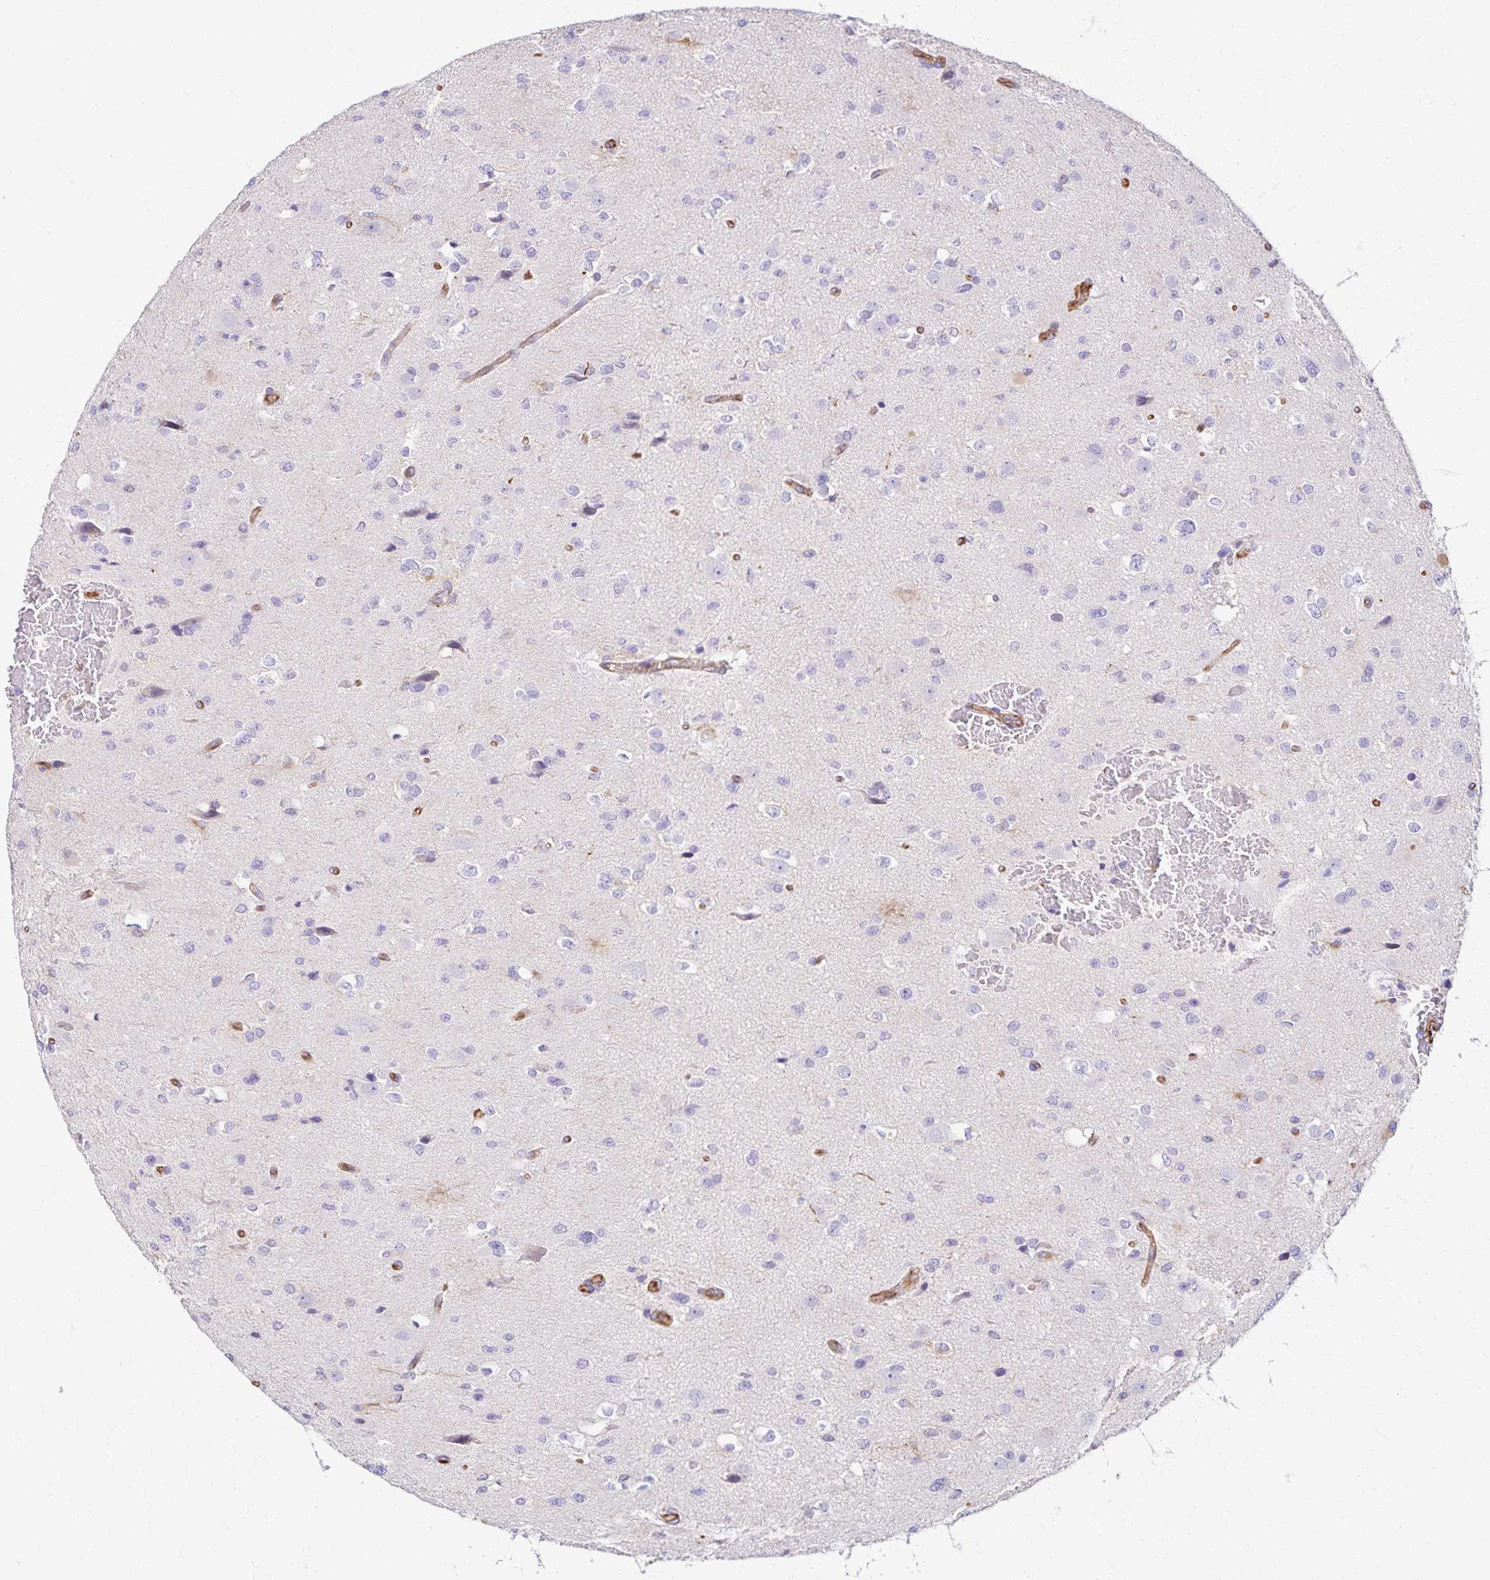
{"staining": {"intensity": "negative", "quantity": "none", "location": "none"}, "tissue": "glioma", "cell_type": "Tumor cells", "image_type": "cancer", "snomed": [{"axis": "morphology", "description": "Glioma, malignant, Low grade"}, {"axis": "topography", "description": "Brain"}], "caption": "The immunohistochemistry micrograph has no significant positivity in tumor cells of malignant glioma (low-grade) tissue.", "gene": "TRPV6", "patient": {"sex": "female", "age": 32}}